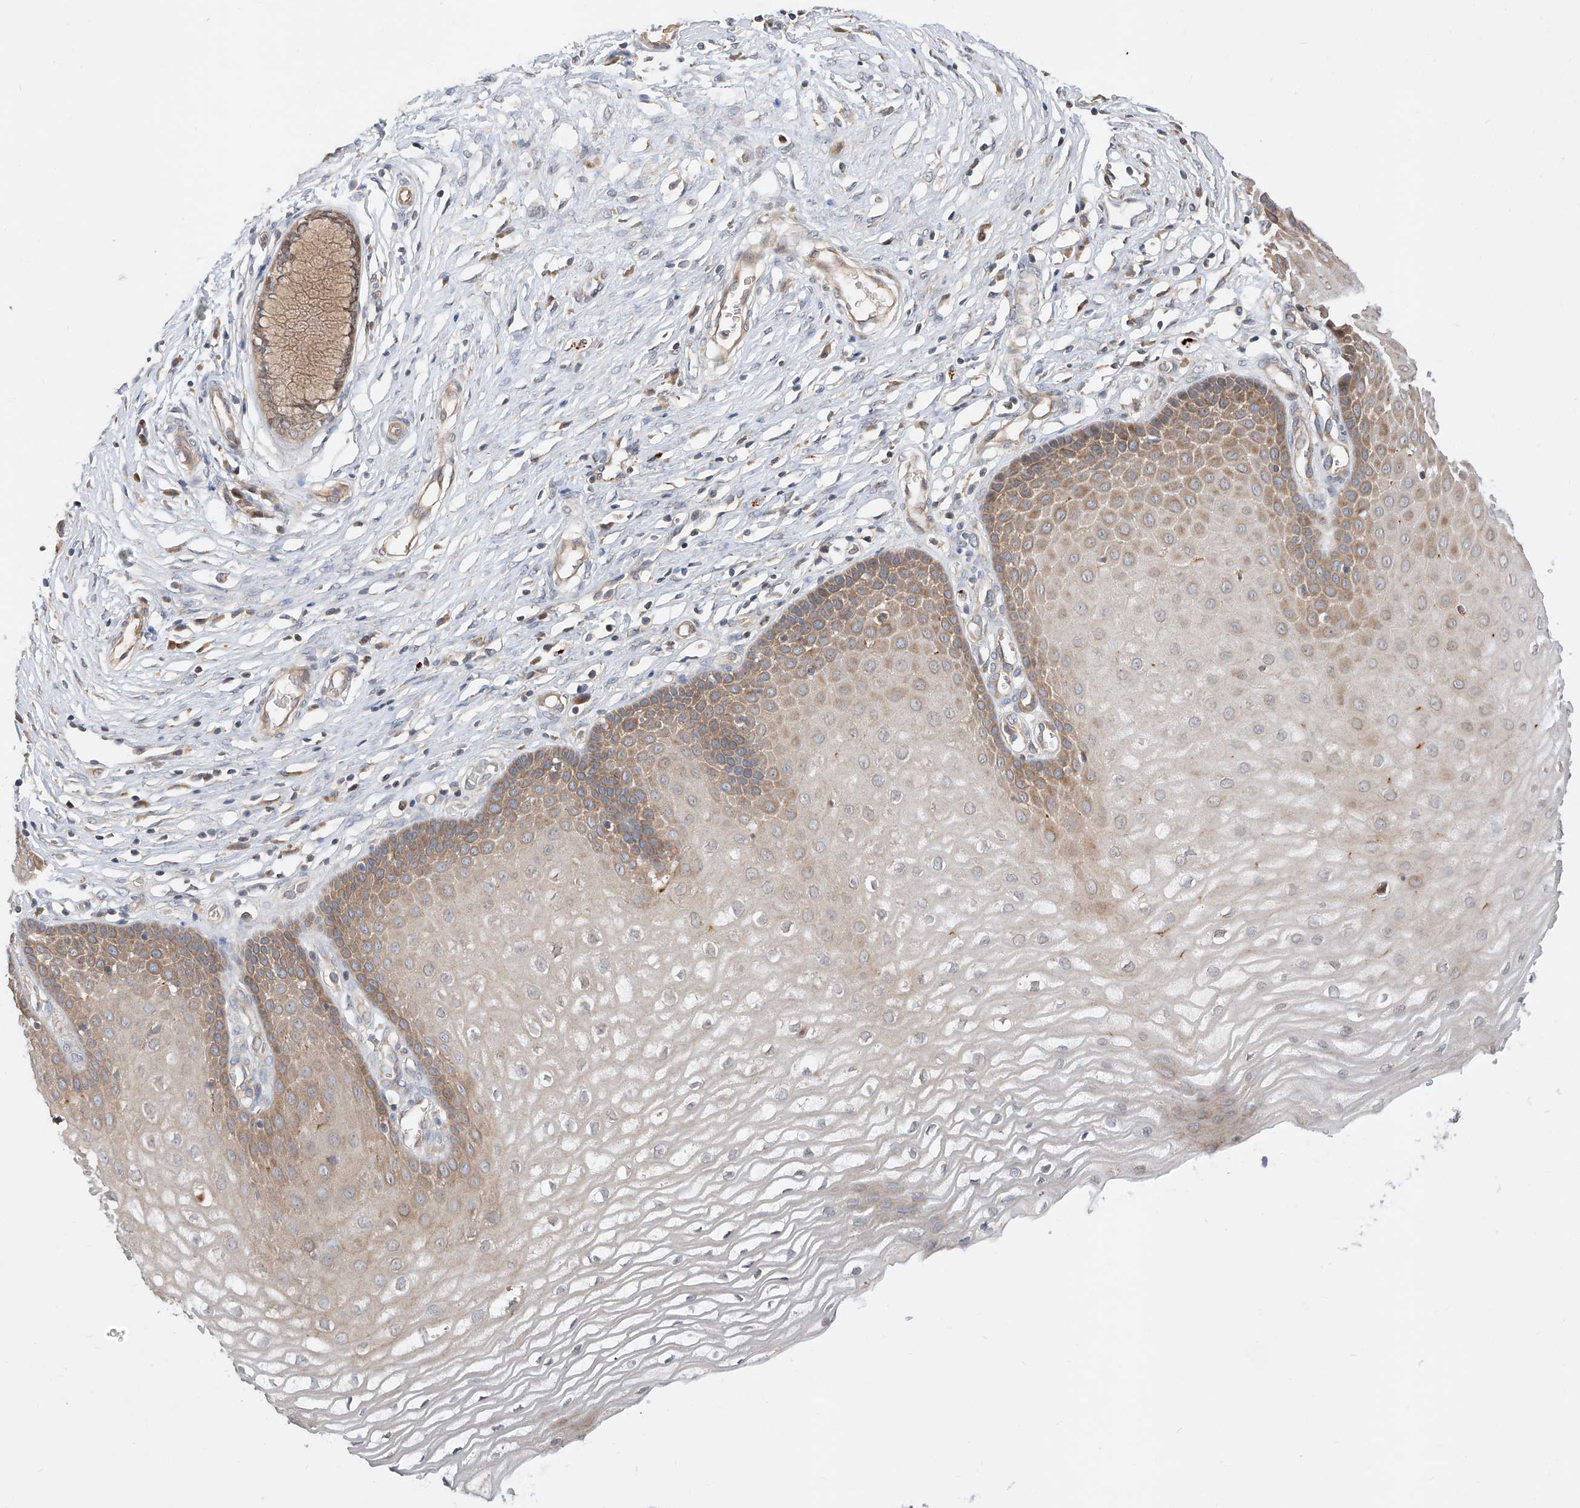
{"staining": {"intensity": "moderate", "quantity": ">75%", "location": "cytoplasmic/membranous"}, "tissue": "cervix", "cell_type": "Glandular cells", "image_type": "normal", "snomed": [{"axis": "morphology", "description": "Normal tissue, NOS"}, {"axis": "topography", "description": "Cervix"}], "caption": "Protein staining reveals moderate cytoplasmic/membranous staining in approximately >75% of glandular cells in benign cervix.", "gene": "DIRAS3", "patient": {"sex": "female", "age": 55}}